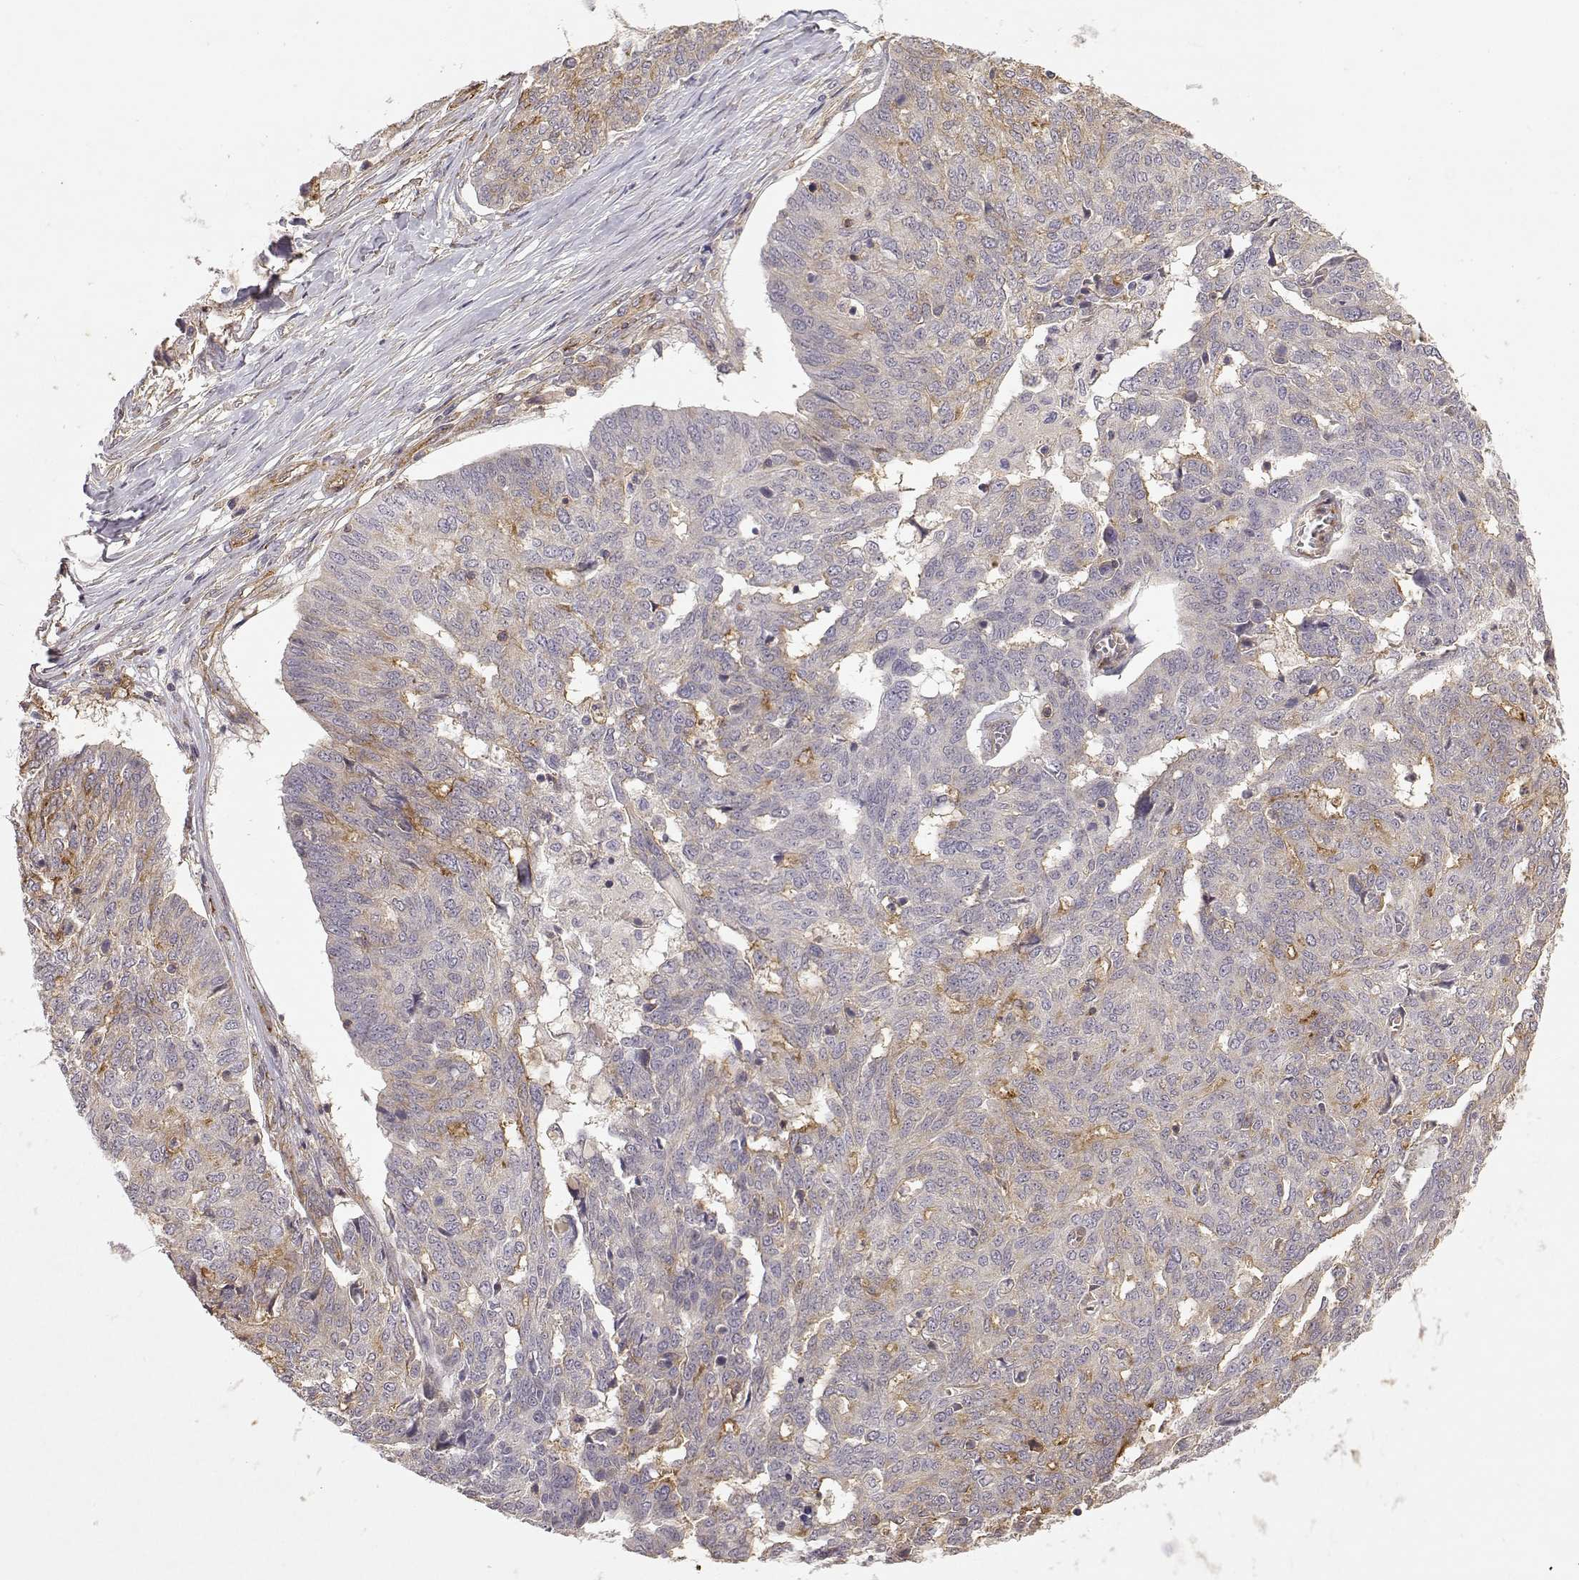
{"staining": {"intensity": "weak", "quantity": "<25%", "location": "cytoplasmic/membranous"}, "tissue": "ovarian cancer", "cell_type": "Tumor cells", "image_type": "cancer", "snomed": [{"axis": "morphology", "description": "Cystadenocarcinoma, serous, NOS"}, {"axis": "topography", "description": "Ovary"}], "caption": "This is a photomicrograph of IHC staining of serous cystadenocarcinoma (ovarian), which shows no expression in tumor cells.", "gene": "IFITM1", "patient": {"sex": "female", "age": 67}}